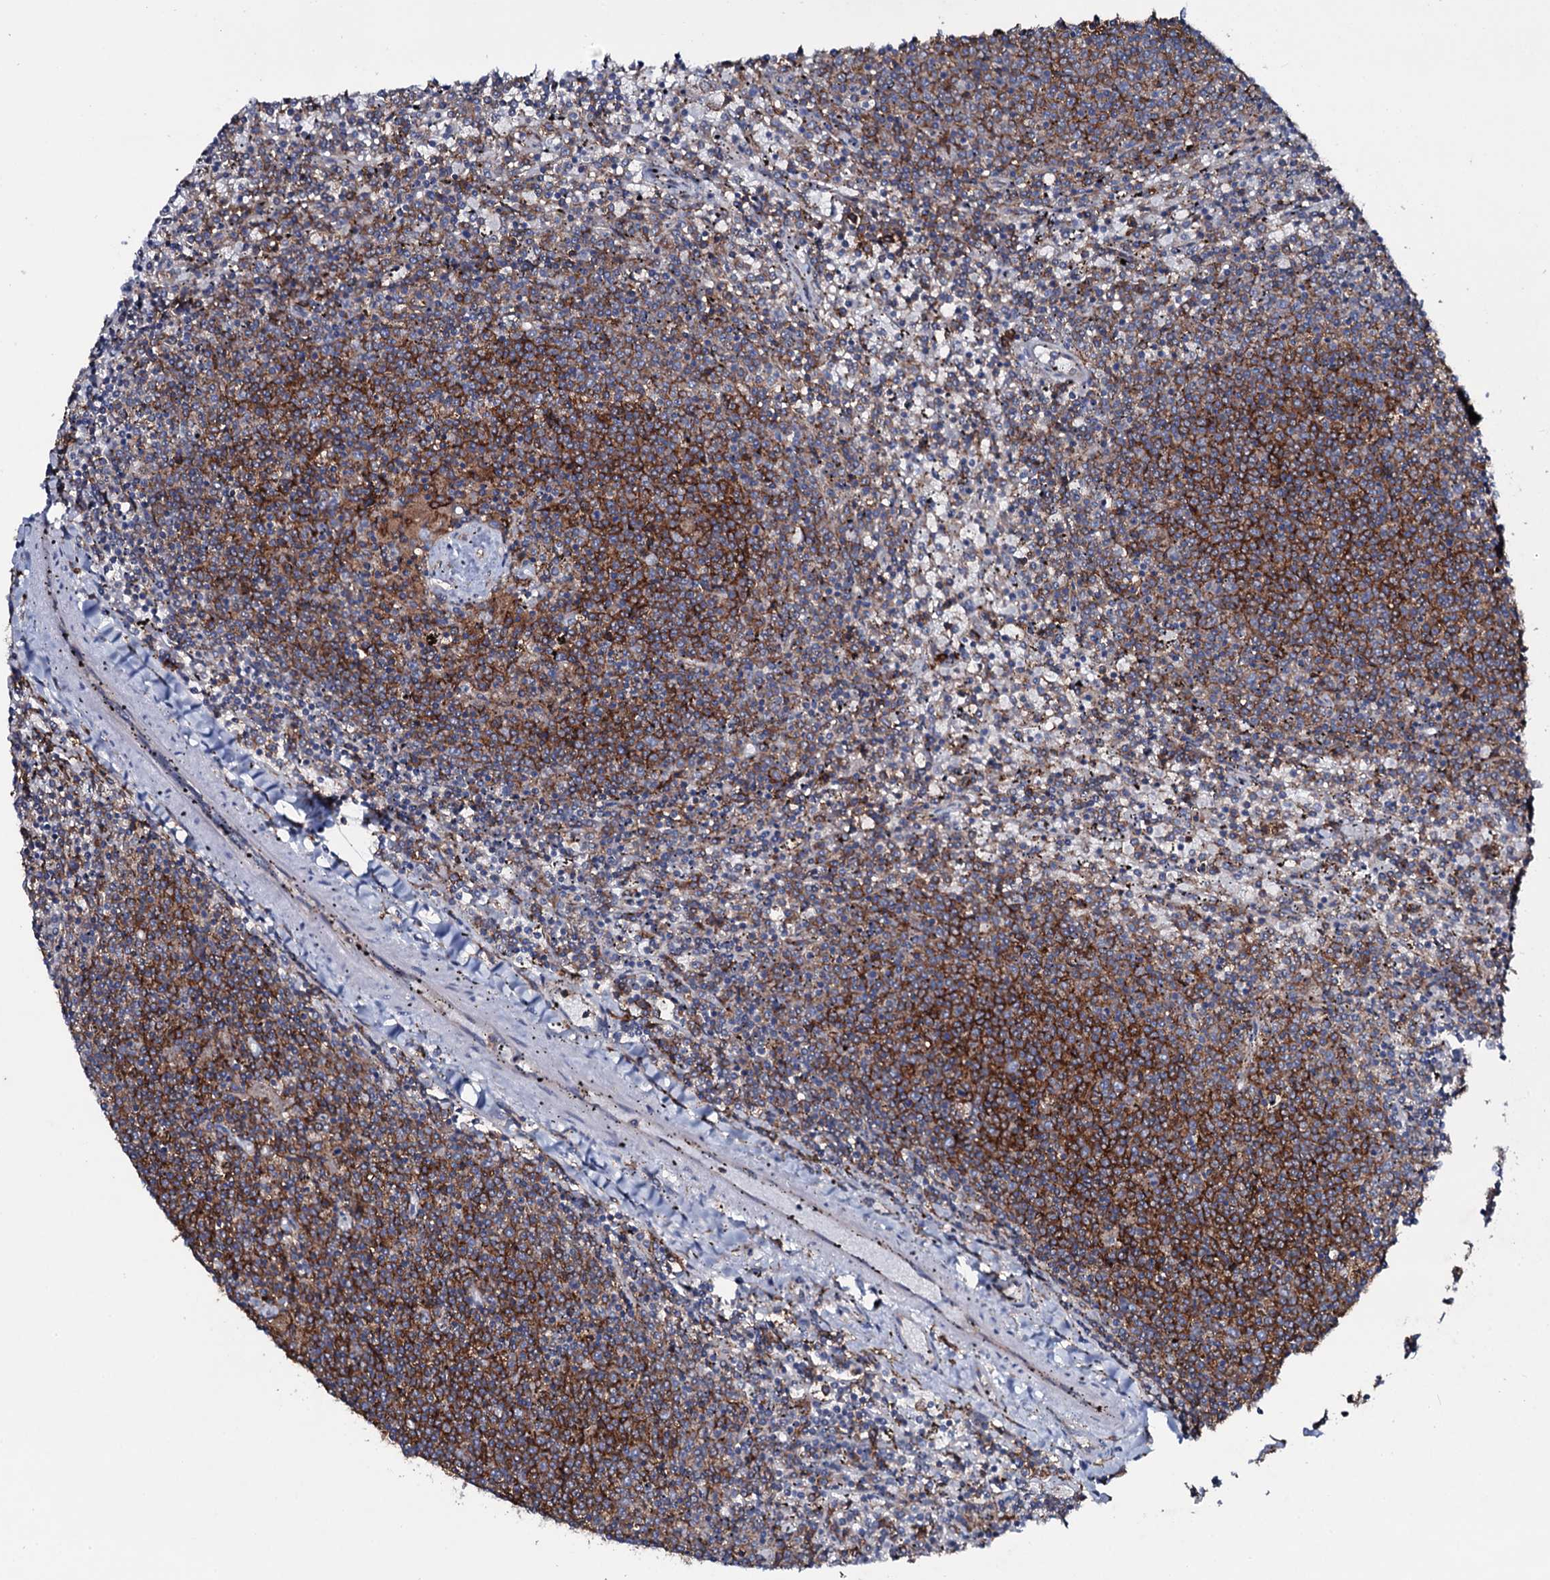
{"staining": {"intensity": "moderate", "quantity": "25%-75%", "location": "cytoplasmic/membranous"}, "tissue": "lymphoma", "cell_type": "Tumor cells", "image_type": "cancer", "snomed": [{"axis": "morphology", "description": "Malignant lymphoma, non-Hodgkin's type, Low grade"}, {"axis": "topography", "description": "Spleen"}], "caption": "Protein analysis of lymphoma tissue demonstrates moderate cytoplasmic/membranous expression in about 25%-75% of tumor cells.", "gene": "SNAP23", "patient": {"sex": "female", "age": 50}}